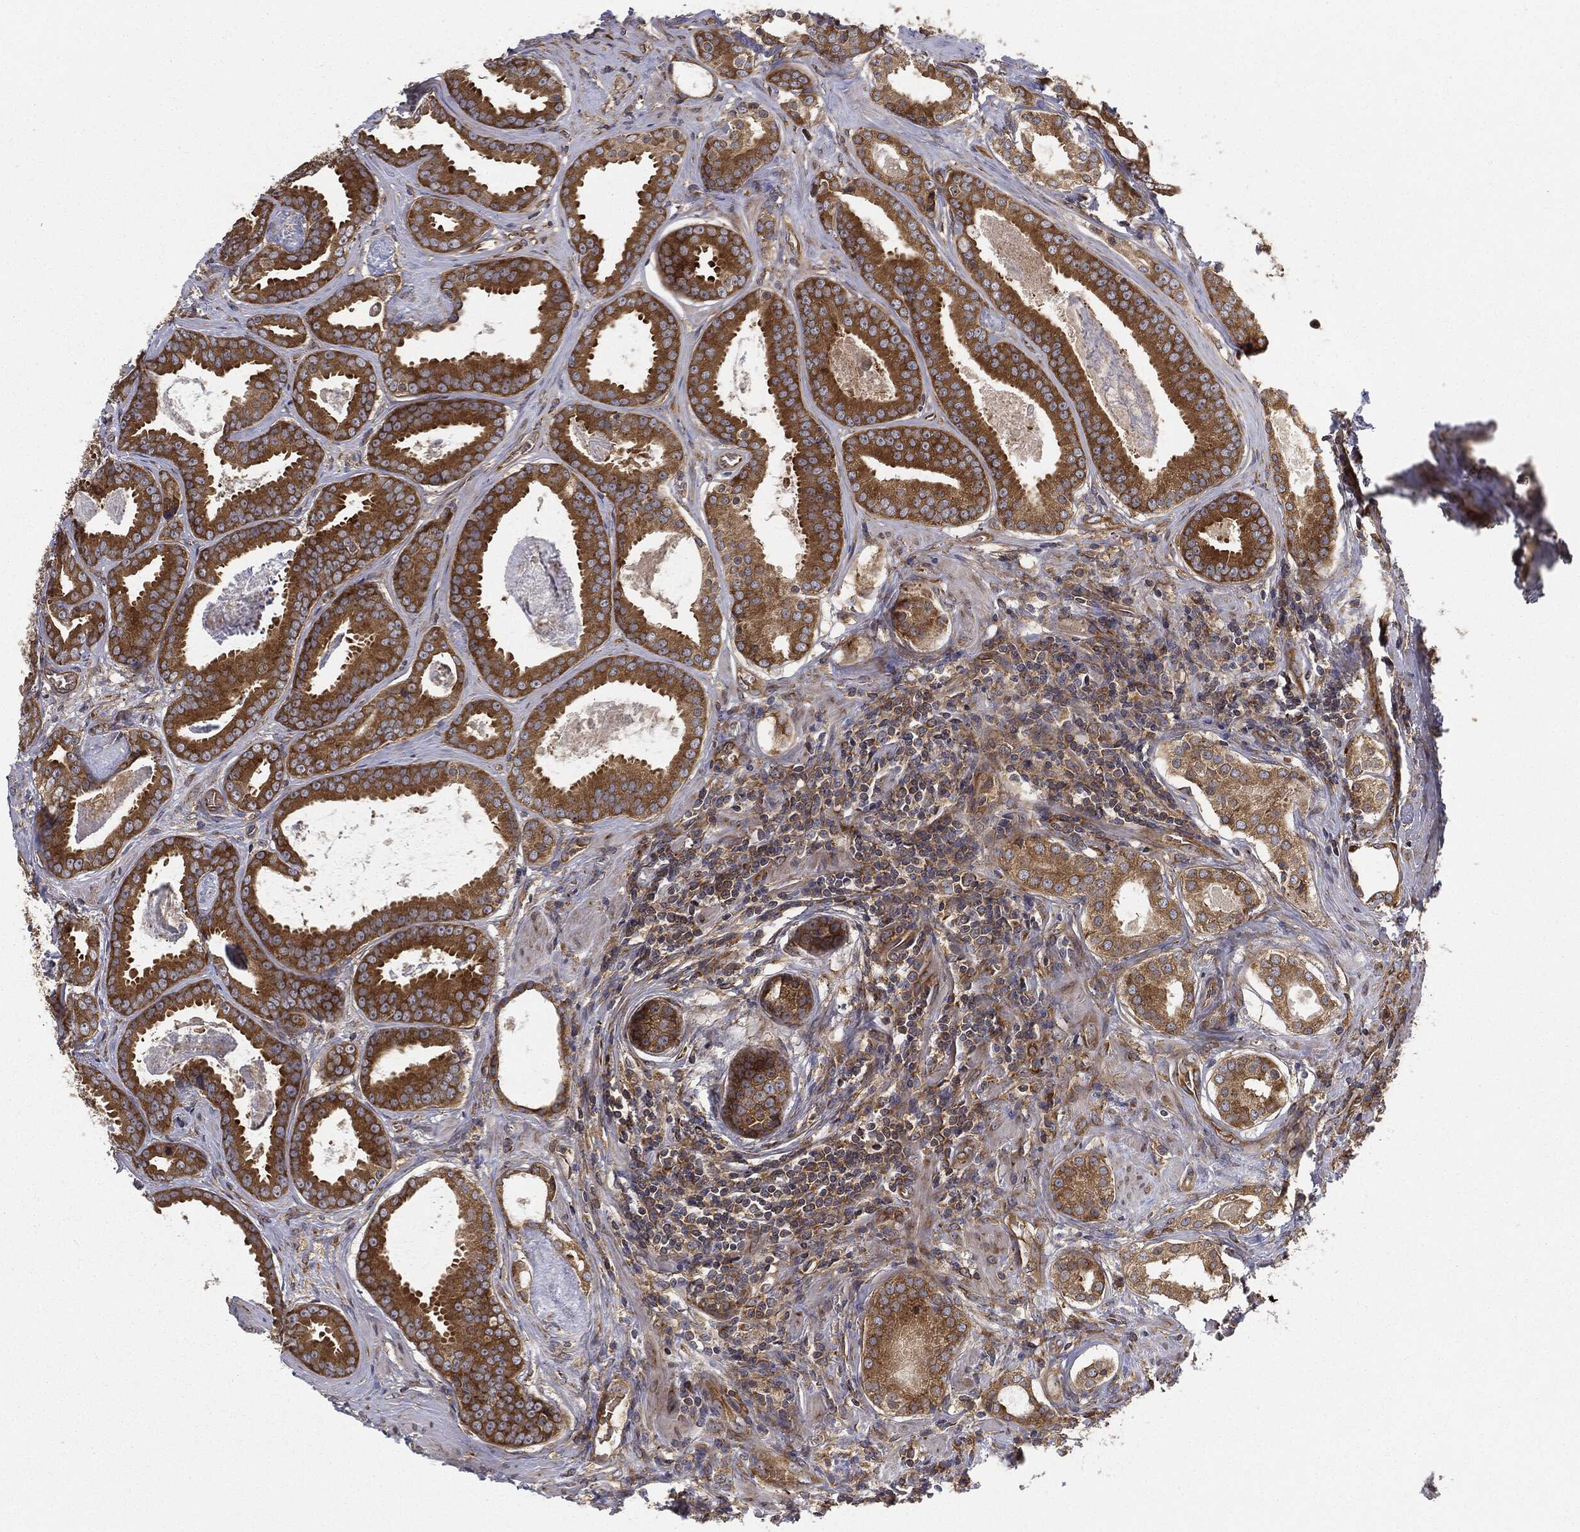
{"staining": {"intensity": "strong", "quantity": ">75%", "location": "cytoplasmic/membranous"}, "tissue": "prostate cancer", "cell_type": "Tumor cells", "image_type": "cancer", "snomed": [{"axis": "morphology", "description": "Adenocarcinoma, NOS"}, {"axis": "topography", "description": "Prostate"}], "caption": "IHC staining of prostate cancer, which displays high levels of strong cytoplasmic/membranous staining in approximately >75% of tumor cells indicating strong cytoplasmic/membranous protein staining. The staining was performed using DAB (3,3'-diaminobenzidine) (brown) for protein detection and nuclei were counterstained in hematoxylin (blue).", "gene": "EIF2AK2", "patient": {"sex": "male", "age": 61}}